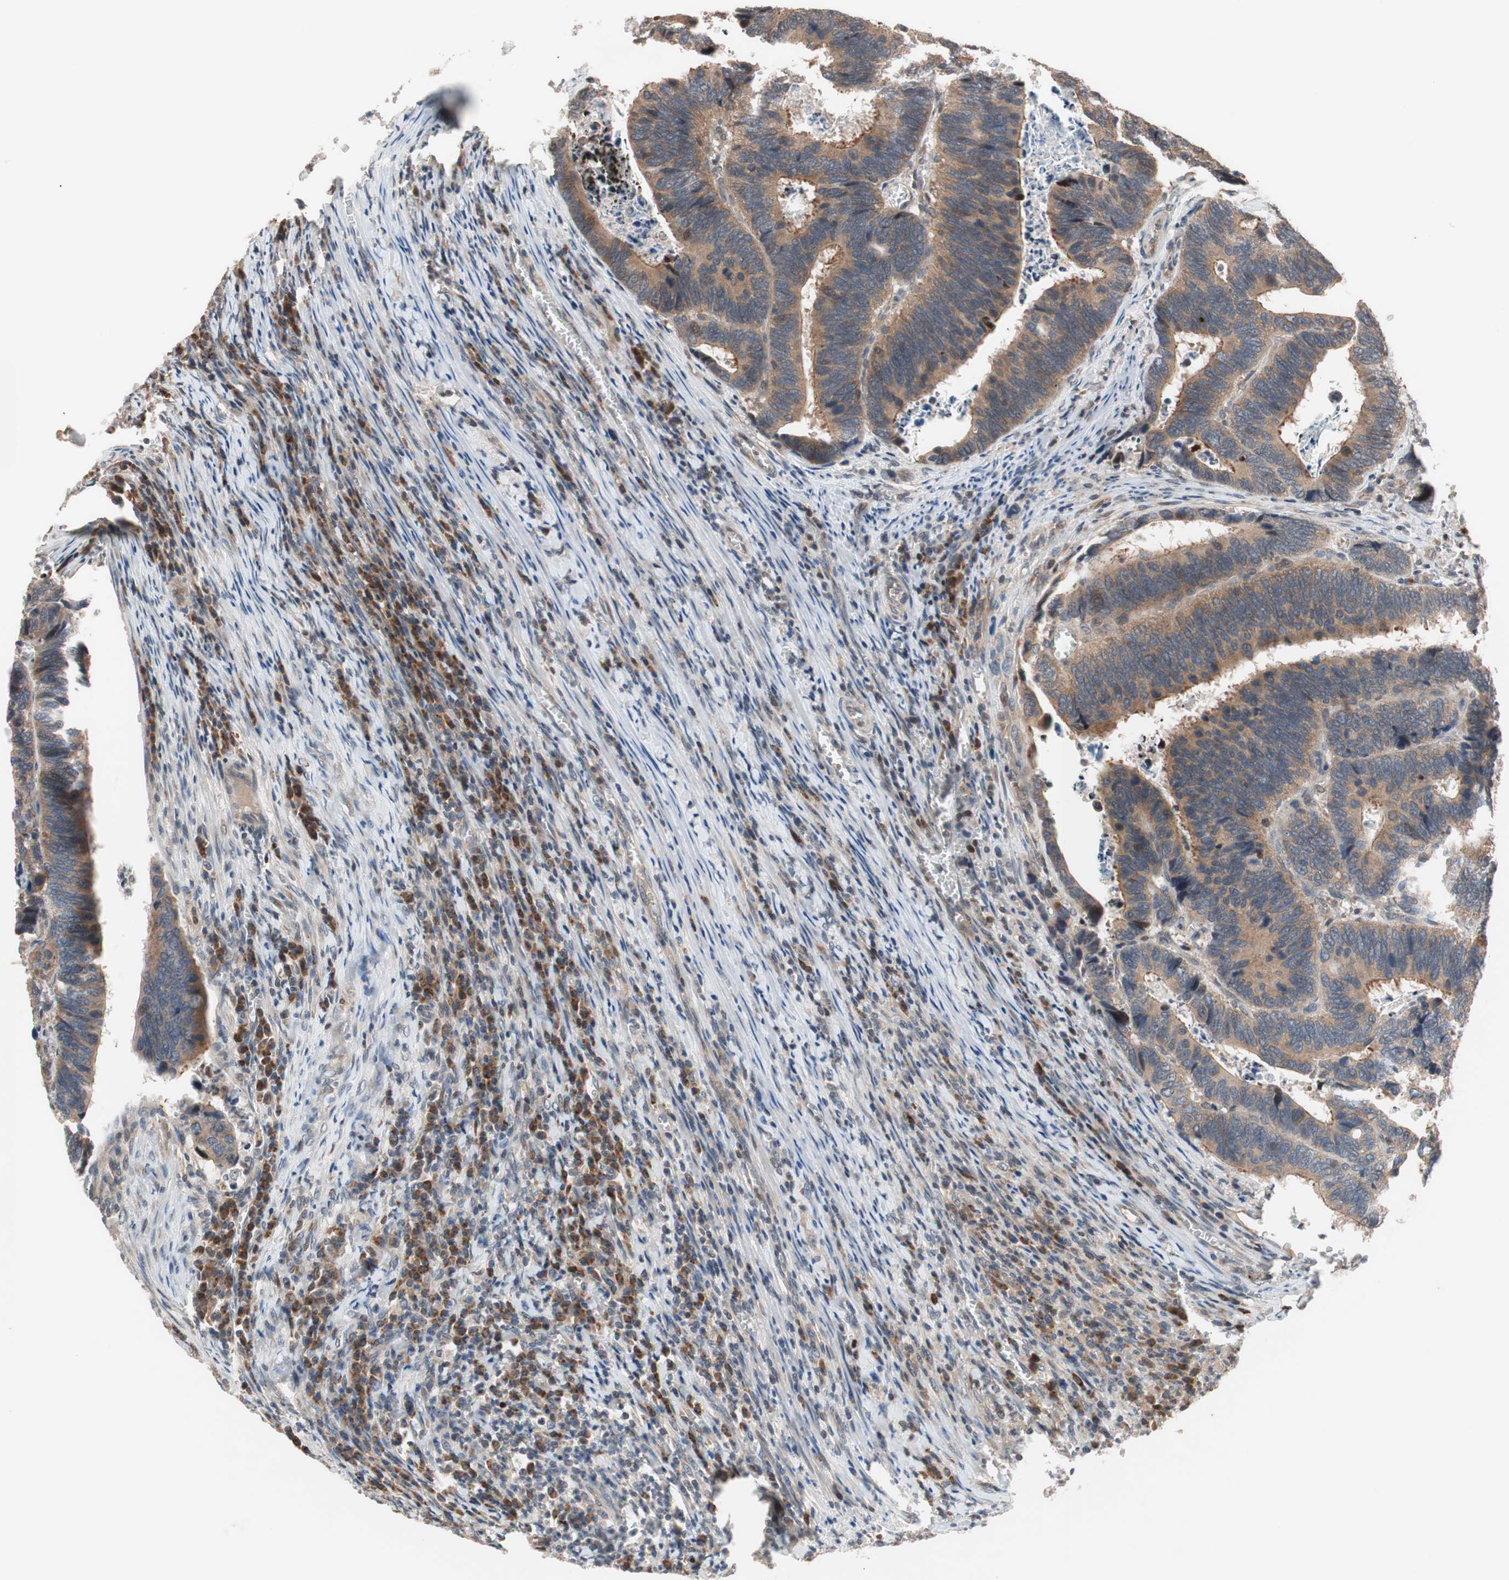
{"staining": {"intensity": "moderate", "quantity": ">75%", "location": "cytoplasmic/membranous"}, "tissue": "colorectal cancer", "cell_type": "Tumor cells", "image_type": "cancer", "snomed": [{"axis": "morphology", "description": "Adenocarcinoma, NOS"}, {"axis": "topography", "description": "Colon"}], "caption": "Colorectal adenocarcinoma stained with a brown dye reveals moderate cytoplasmic/membranous positive expression in about >75% of tumor cells.", "gene": "NF2", "patient": {"sex": "male", "age": 72}}